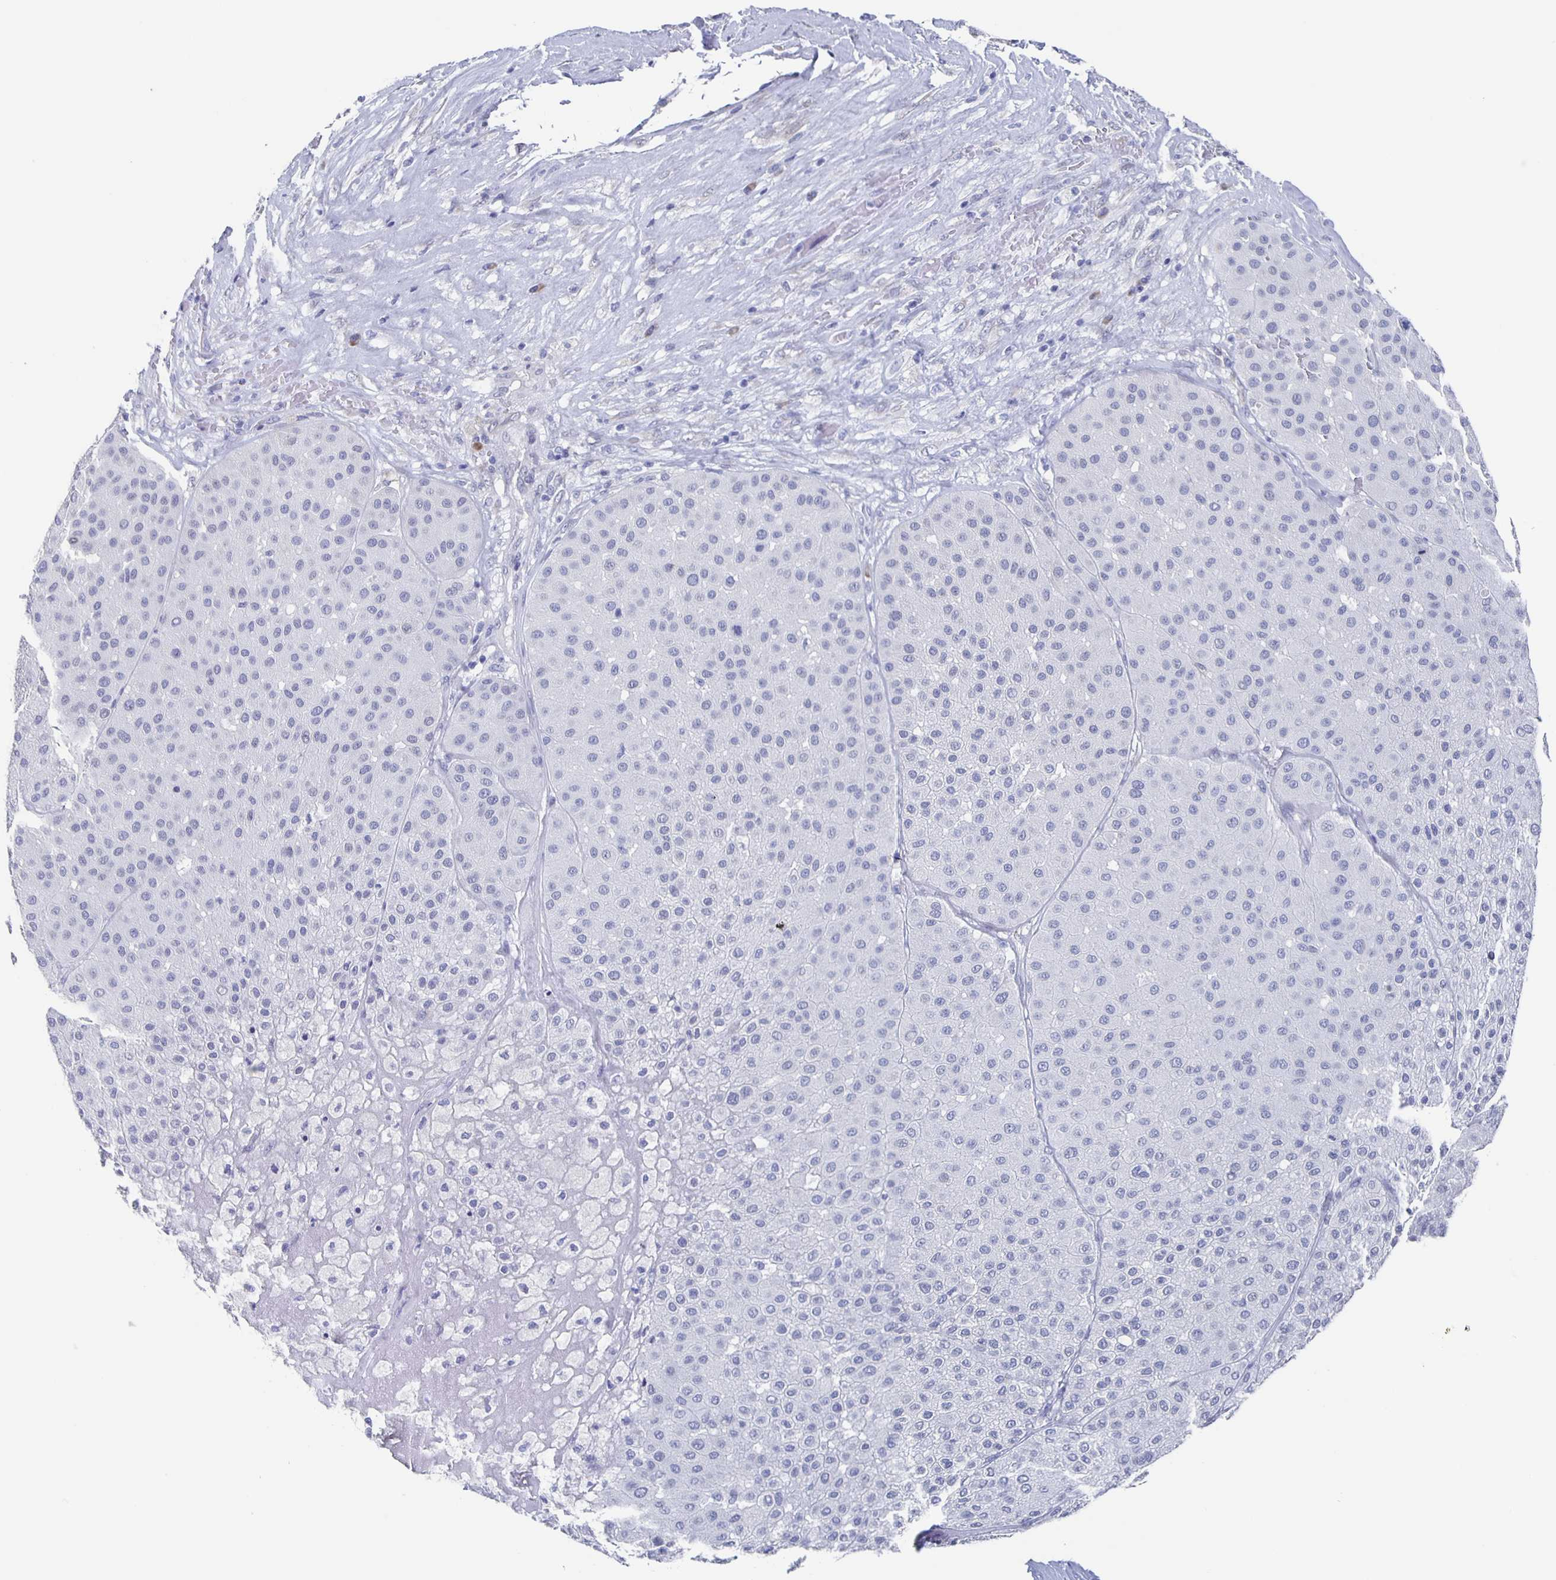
{"staining": {"intensity": "negative", "quantity": "none", "location": "none"}, "tissue": "melanoma", "cell_type": "Tumor cells", "image_type": "cancer", "snomed": [{"axis": "morphology", "description": "Malignant melanoma, Metastatic site"}, {"axis": "topography", "description": "Smooth muscle"}], "caption": "DAB immunohistochemical staining of malignant melanoma (metastatic site) displays no significant expression in tumor cells.", "gene": "CCDC17", "patient": {"sex": "male", "age": 41}}